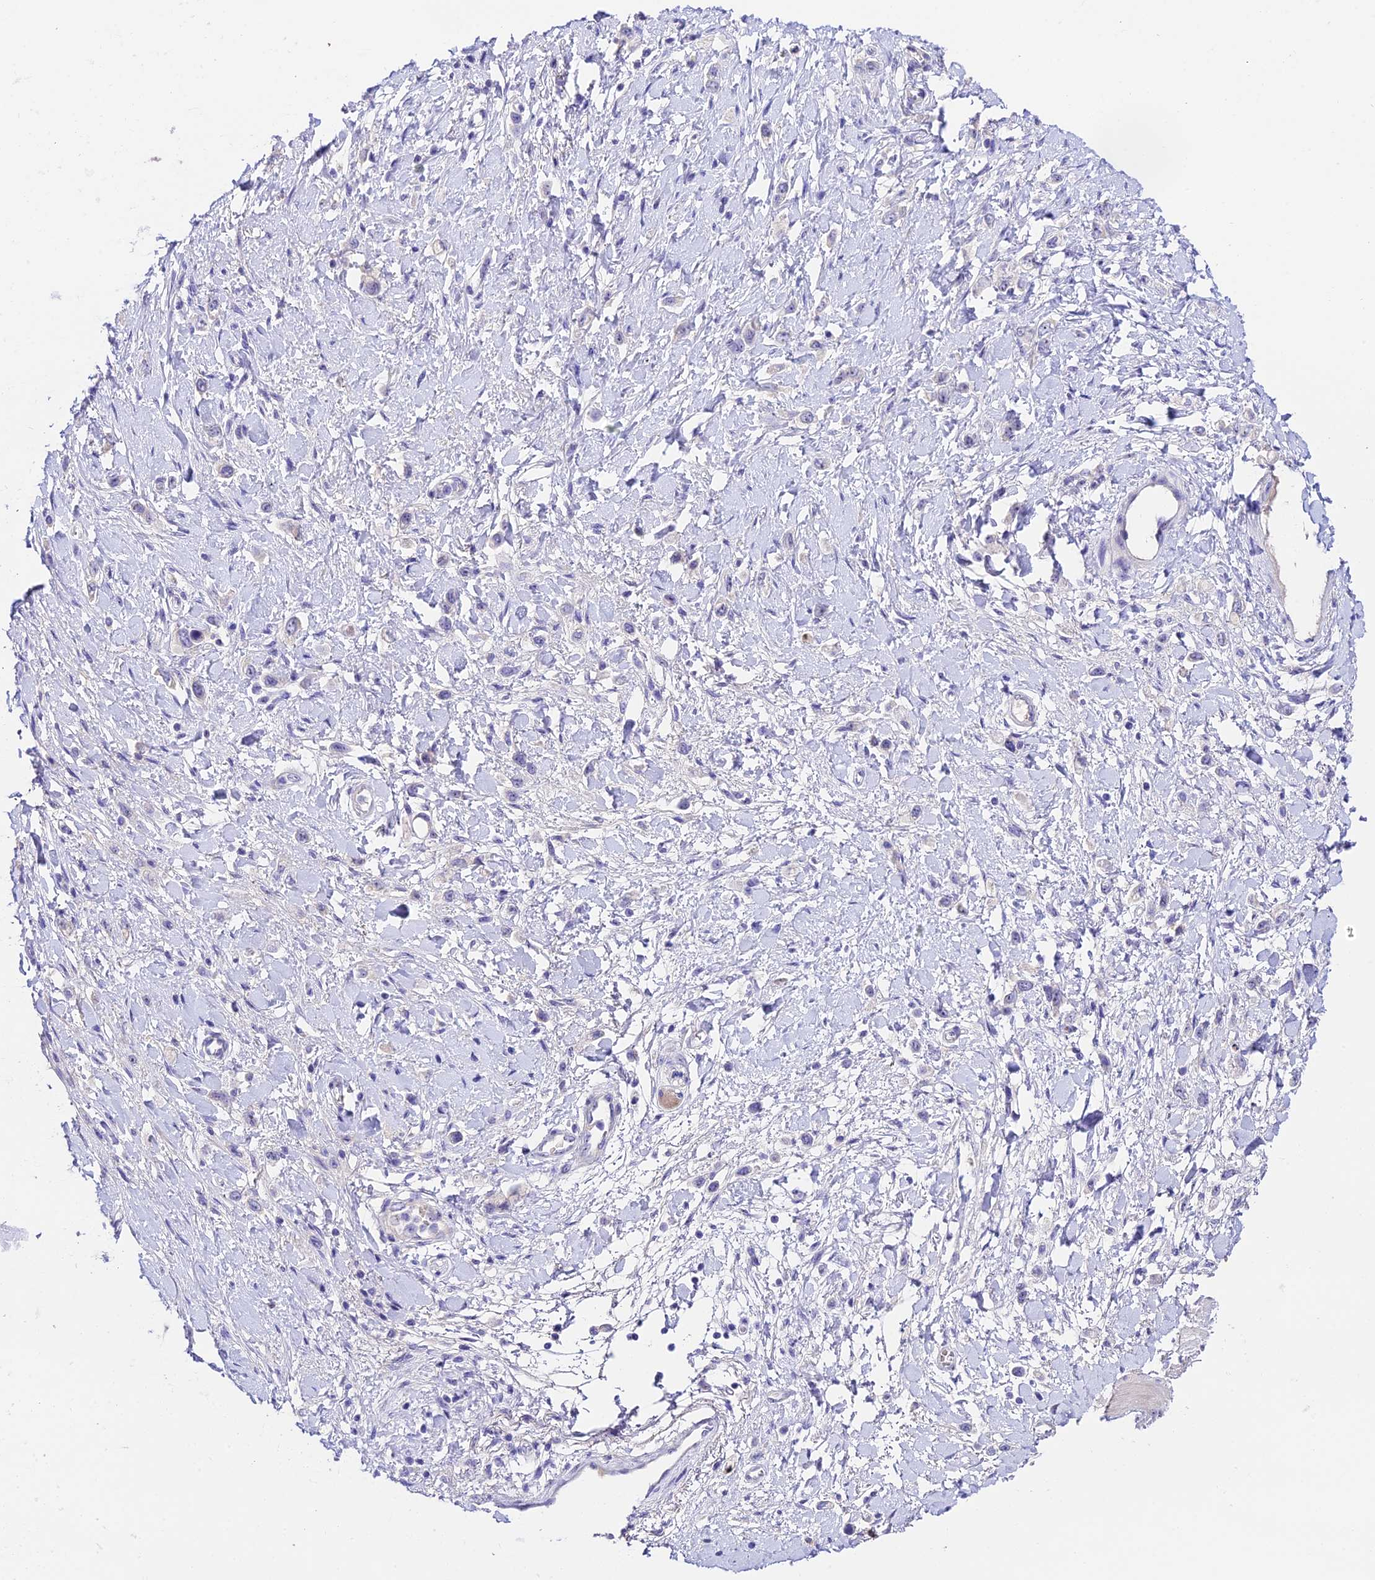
{"staining": {"intensity": "negative", "quantity": "none", "location": "none"}, "tissue": "stomach cancer", "cell_type": "Tumor cells", "image_type": "cancer", "snomed": [{"axis": "morphology", "description": "Adenocarcinoma, NOS"}, {"axis": "topography", "description": "Stomach"}], "caption": "A high-resolution photomicrograph shows immunohistochemistry (IHC) staining of adenocarcinoma (stomach), which reveals no significant expression in tumor cells. (DAB (3,3'-diaminobenzidine) immunohistochemistry (IHC) visualized using brightfield microscopy, high magnification).", "gene": "DUSP29", "patient": {"sex": "female", "age": 65}}